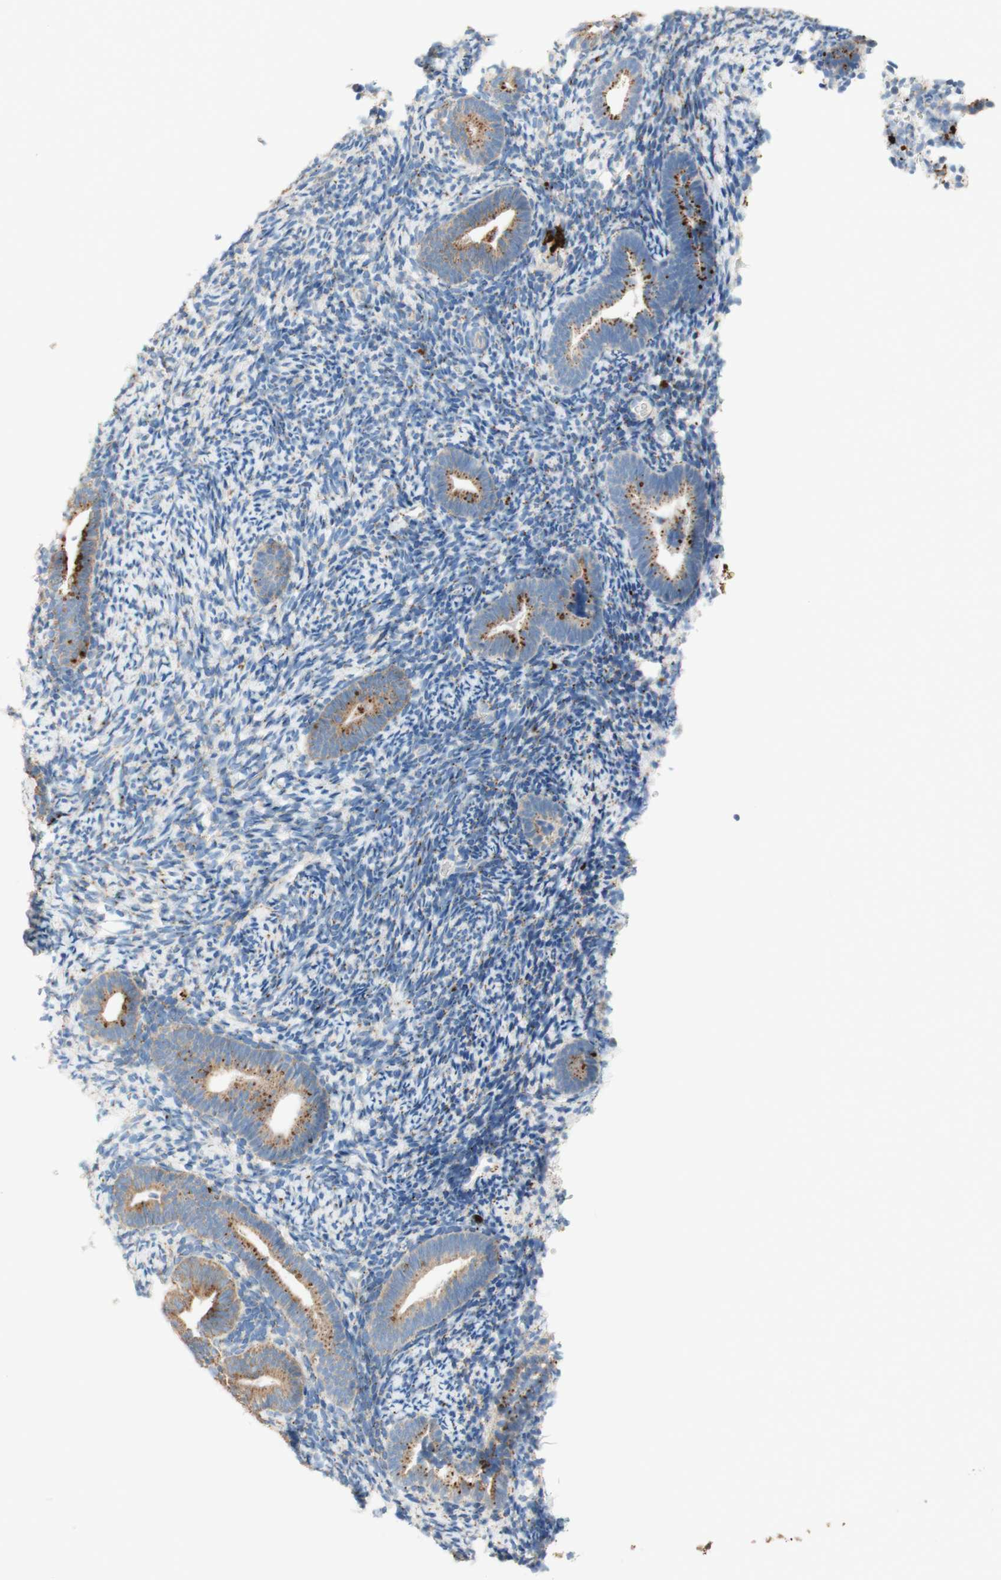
{"staining": {"intensity": "negative", "quantity": "none", "location": "none"}, "tissue": "endometrium", "cell_type": "Cells in endometrial stroma", "image_type": "normal", "snomed": [{"axis": "morphology", "description": "Normal tissue, NOS"}, {"axis": "topography", "description": "Endometrium"}], "caption": "Protein analysis of benign endometrium reveals no significant expression in cells in endometrial stroma.", "gene": "PTPN21", "patient": {"sex": "female", "age": 51}}